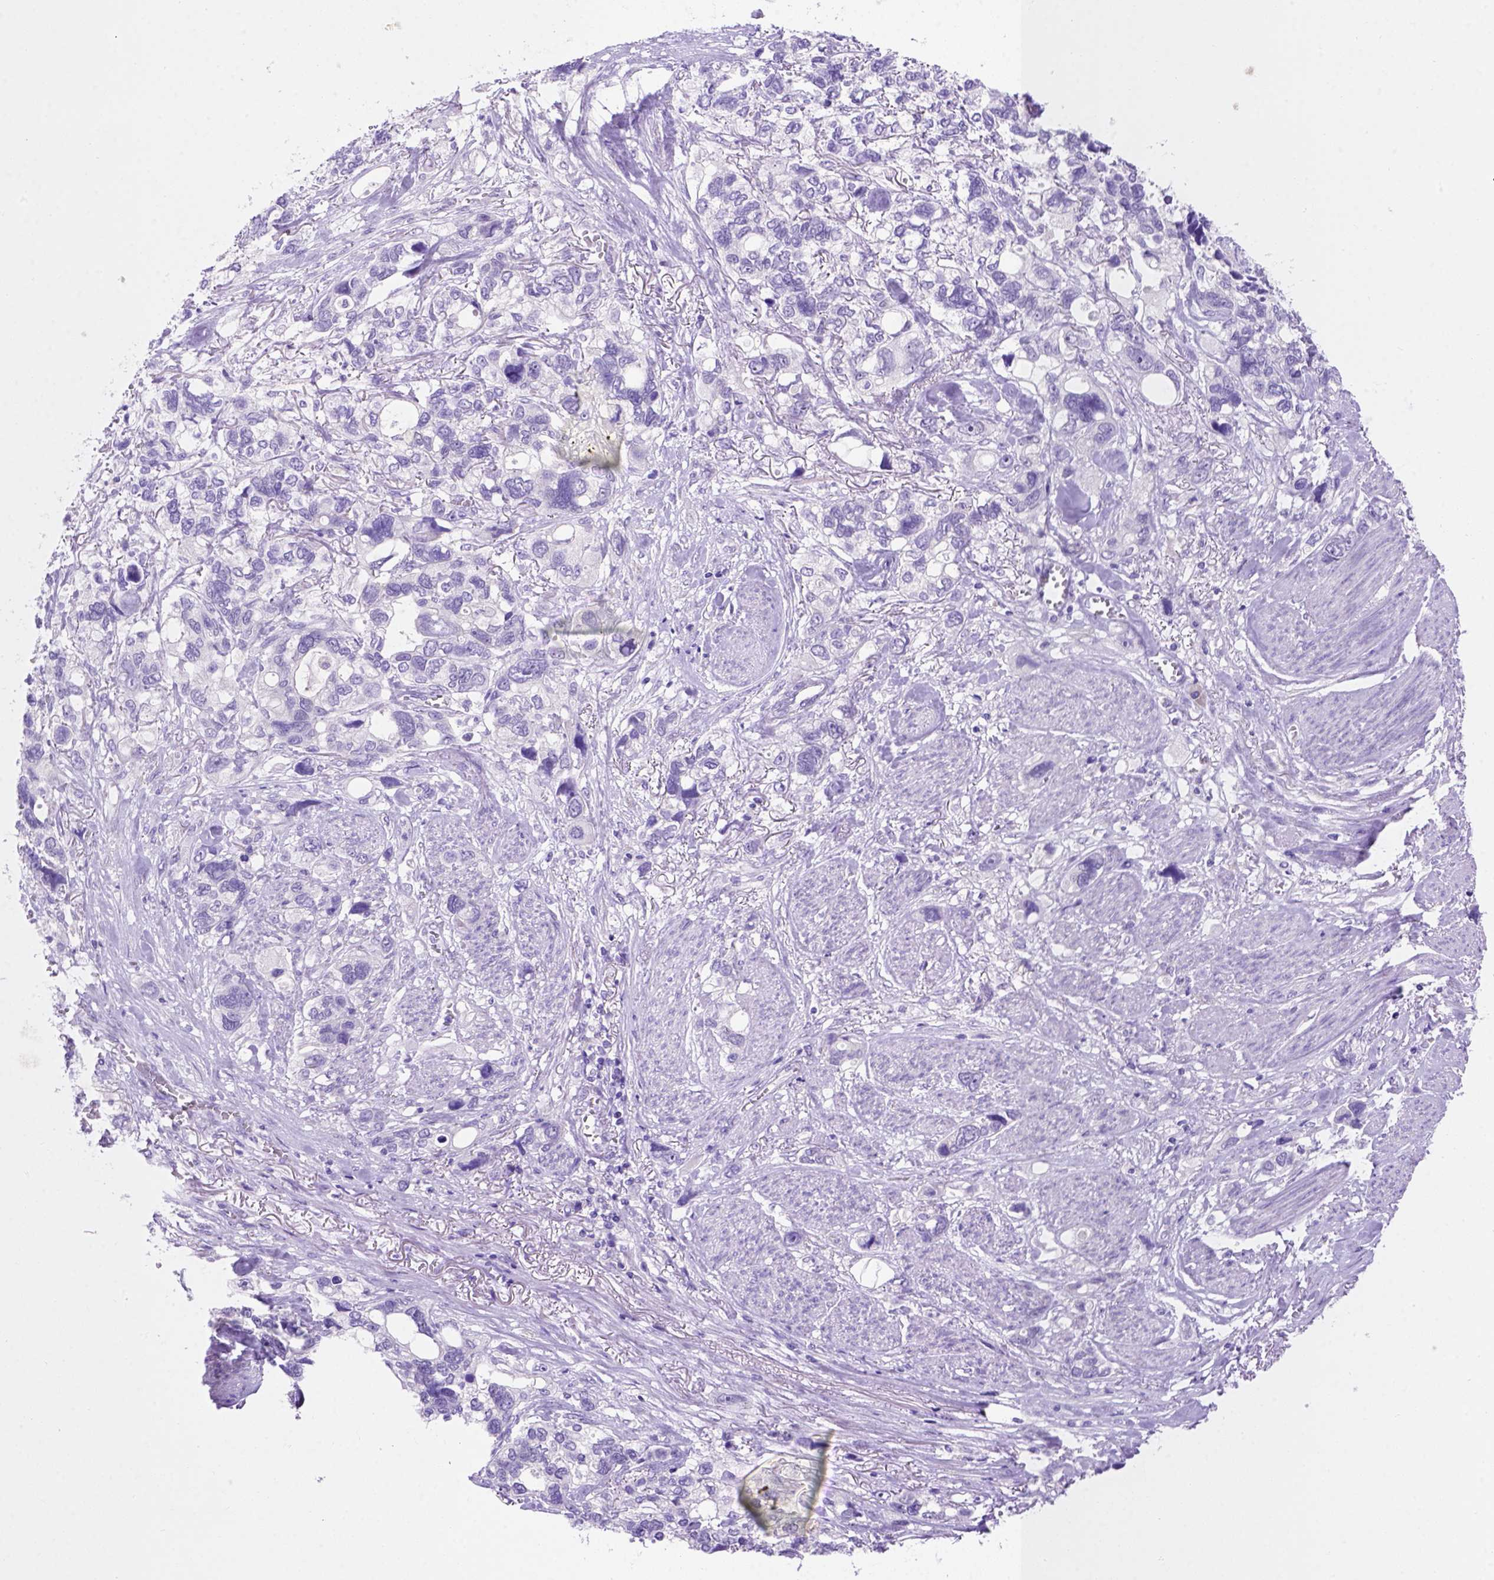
{"staining": {"intensity": "negative", "quantity": "none", "location": "none"}, "tissue": "stomach cancer", "cell_type": "Tumor cells", "image_type": "cancer", "snomed": [{"axis": "morphology", "description": "Adenocarcinoma, NOS"}, {"axis": "topography", "description": "Stomach, upper"}], "caption": "High magnification brightfield microscopy of stomach cancer stained with DAB (3,3'-diaminobenzidine) (brown) and counterstained with hematoxylin (blue): tumor cells show no significant staining. Brightfield microscopy of immunohistochemistry stained with DAB (3,3'-diaminobenzidine) (brown) and hematoxylin (blue), captured at high magnification.", "gene": "FAM81B", "patient": {"sex": "female", "age": 81}}